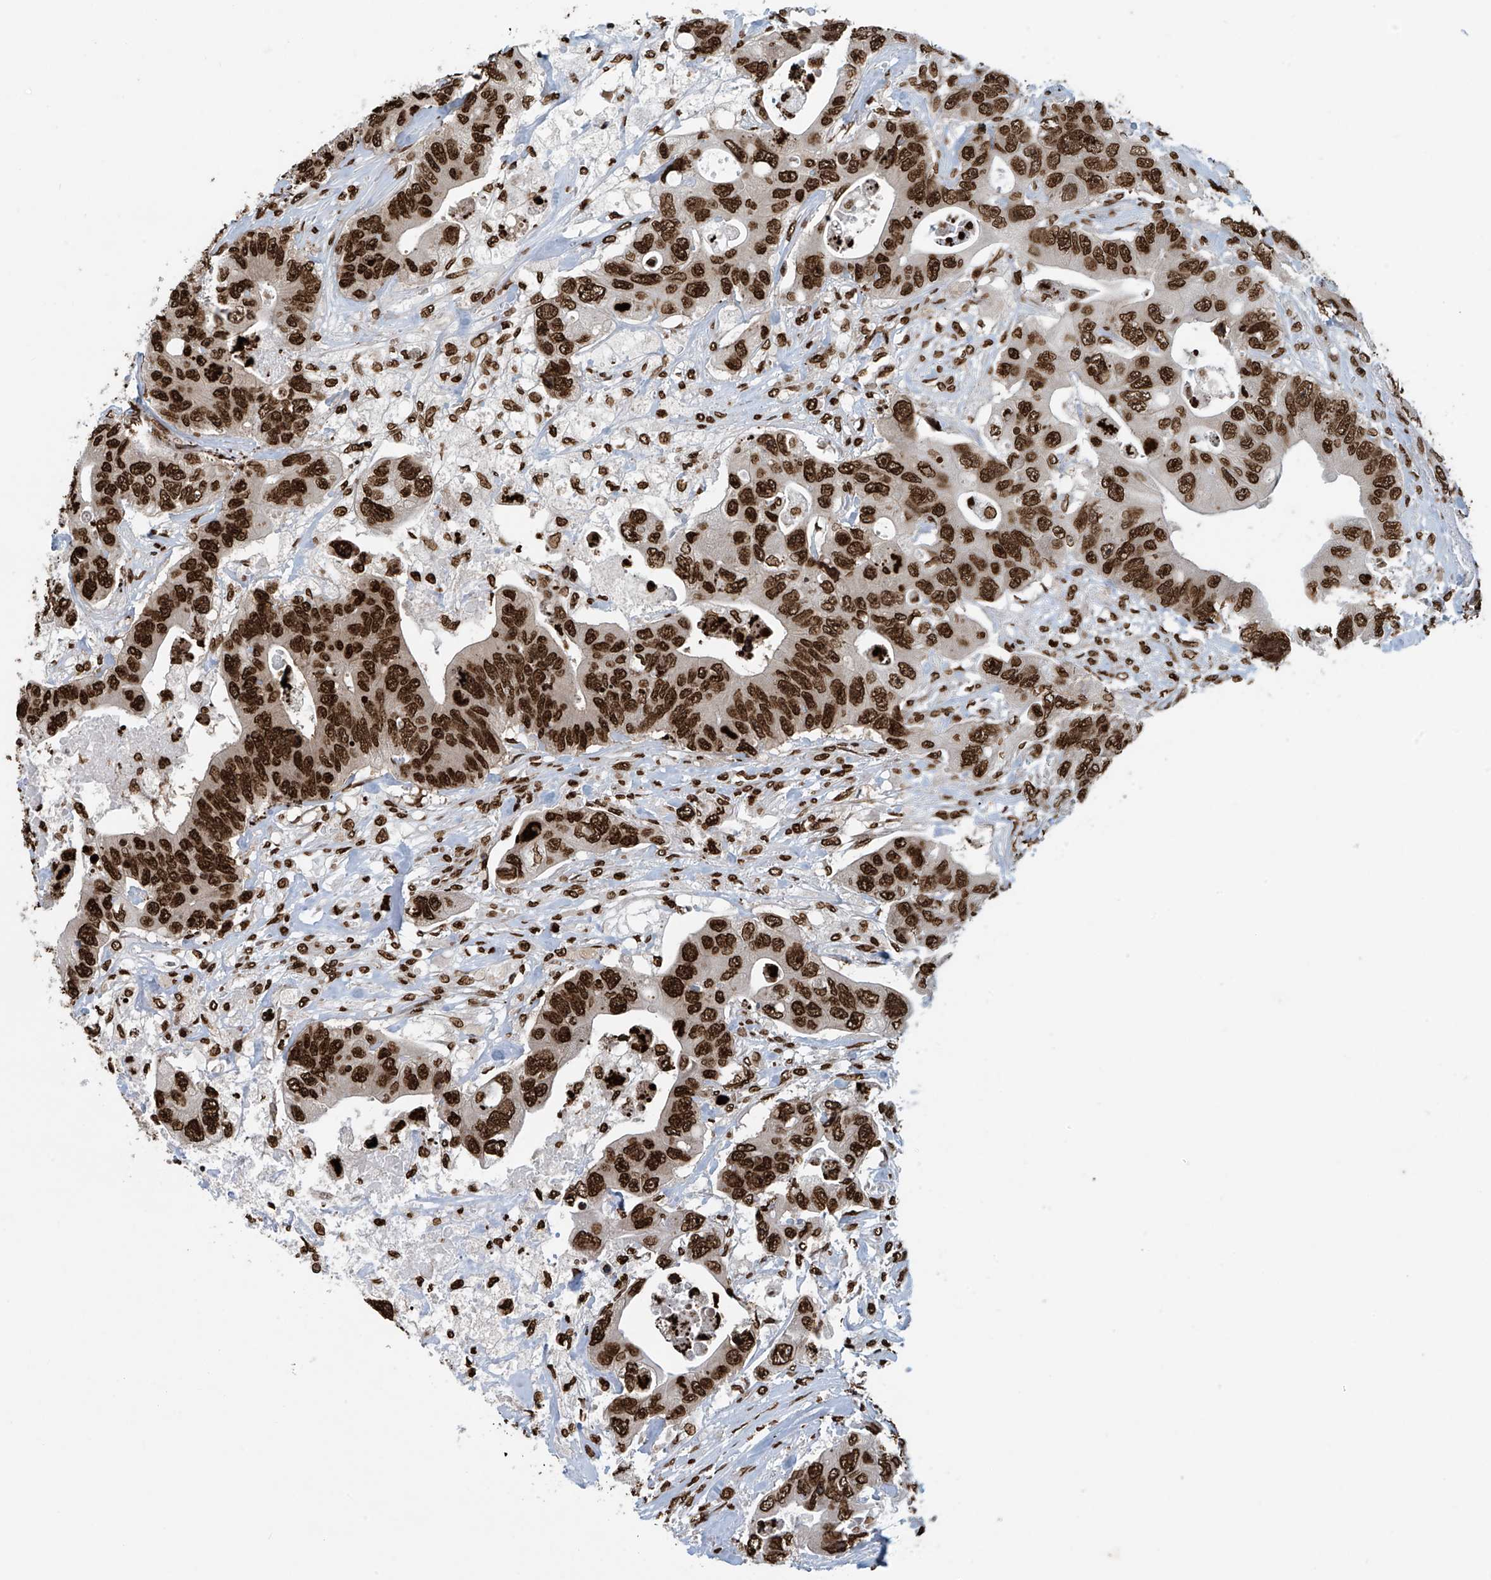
{"staining": {"intensity": "strong", "quantity": ">75%", "location": "nuclear"}, "tissue": "colorectal cancer", "cell_type": "Tumor cells", "image_type": "cancer", "snomed": [{"axis": "morphology", "description": "Adenocarcinoma, NOS"}, {"axis": "topography", "description": "Colon"}], "caption": "Immunohistochemistry staining of colorectal cancer (adenocarcinoma), which reveals high levels of strong nuclear staining in approximately >75% of tumor cells indicating strong nuclear protein staining. The staining was performed using DAB (brown) for protein detection and nuclei were counterstained in hematoxylin (blue).", "gene": "DPPA2", "patient": {"sex": "female", "age": 46}}